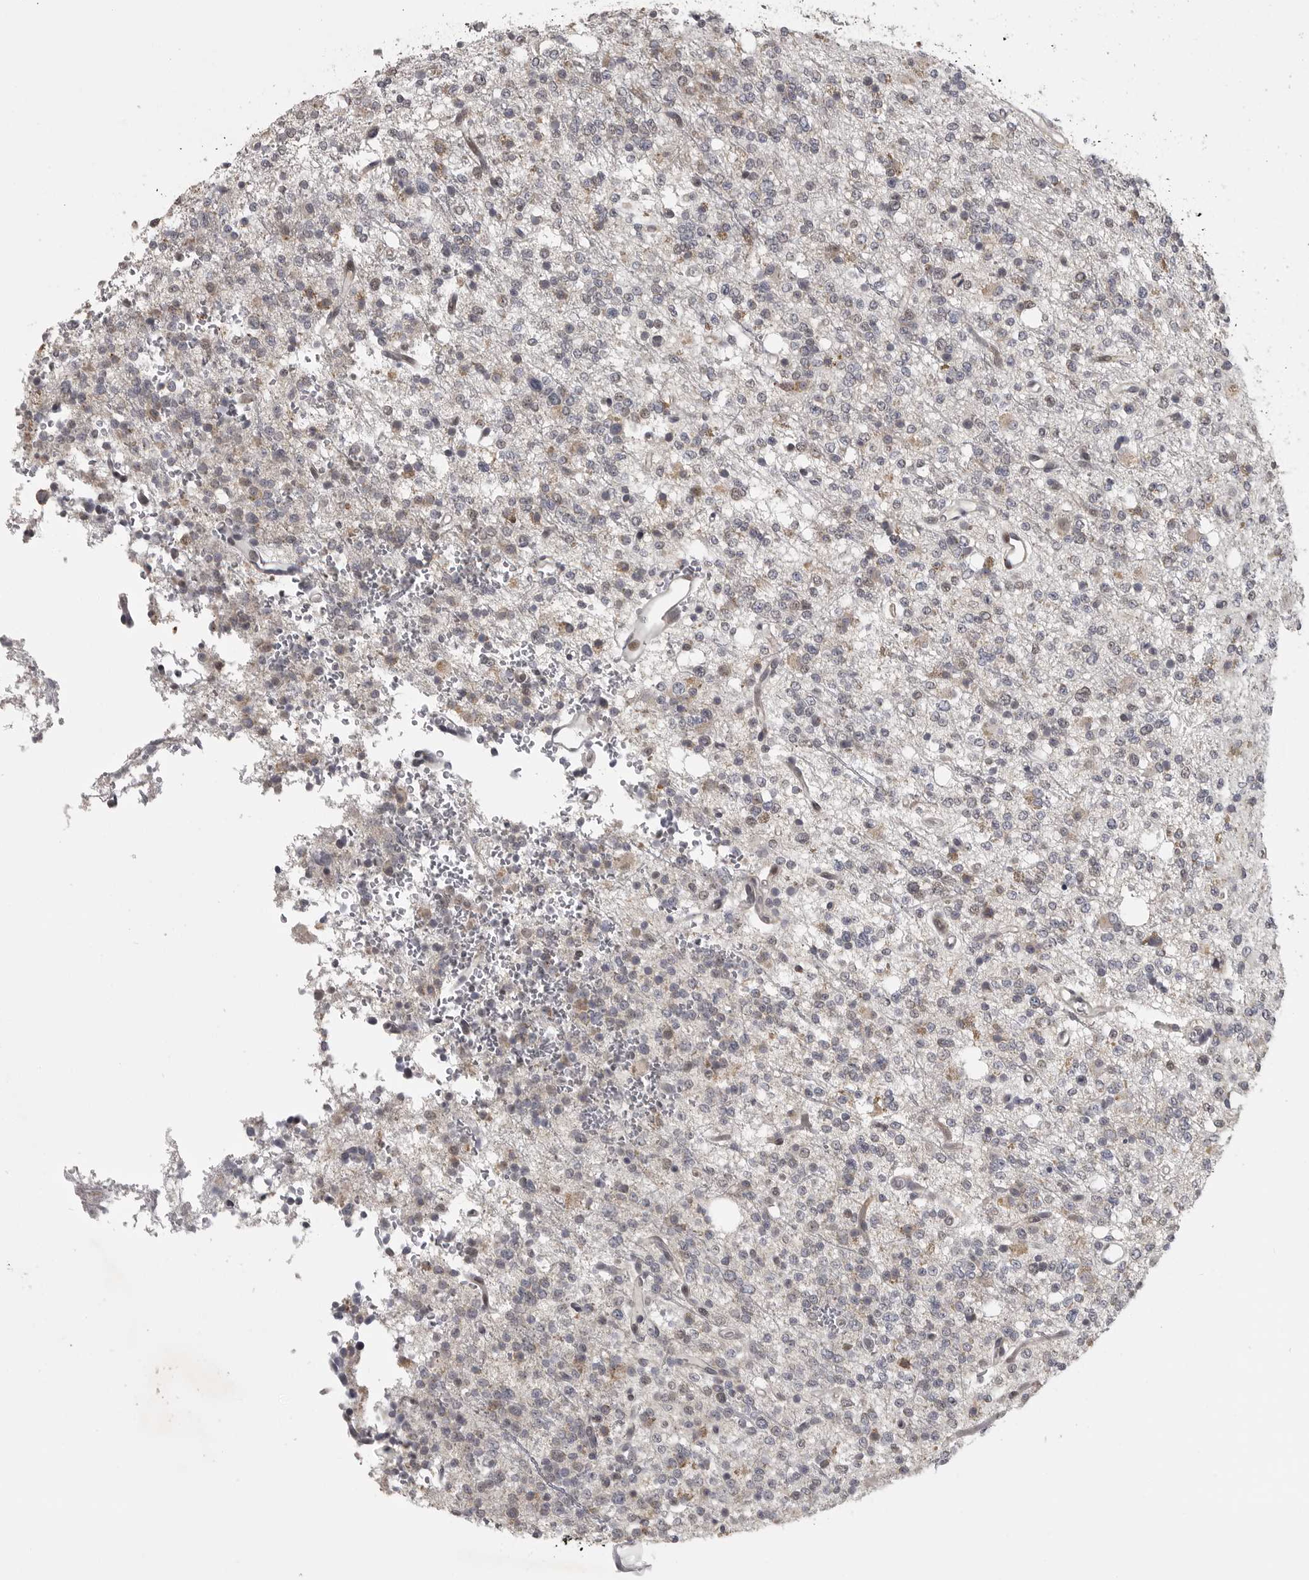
{"staining": {"intensity": "negative", "quantity": "none", "location": "none"}, "tissue": "glioma", "cell_type": "Tumor cells", "image_type": "cancer", "snomed": [{"axis": "morphology", "description": "Glioma, malignant, High grade"}, {"axis": "topography", "description": "Brain"}], "caption": "An immunohistochemistry photomicrograph of malignant glioma (high-grade) is shown. There is no staining in tumor cells of malignant glioma (high-grade).", "gene": "POLE2", "patient": {"sex": "female", "age": 62}}